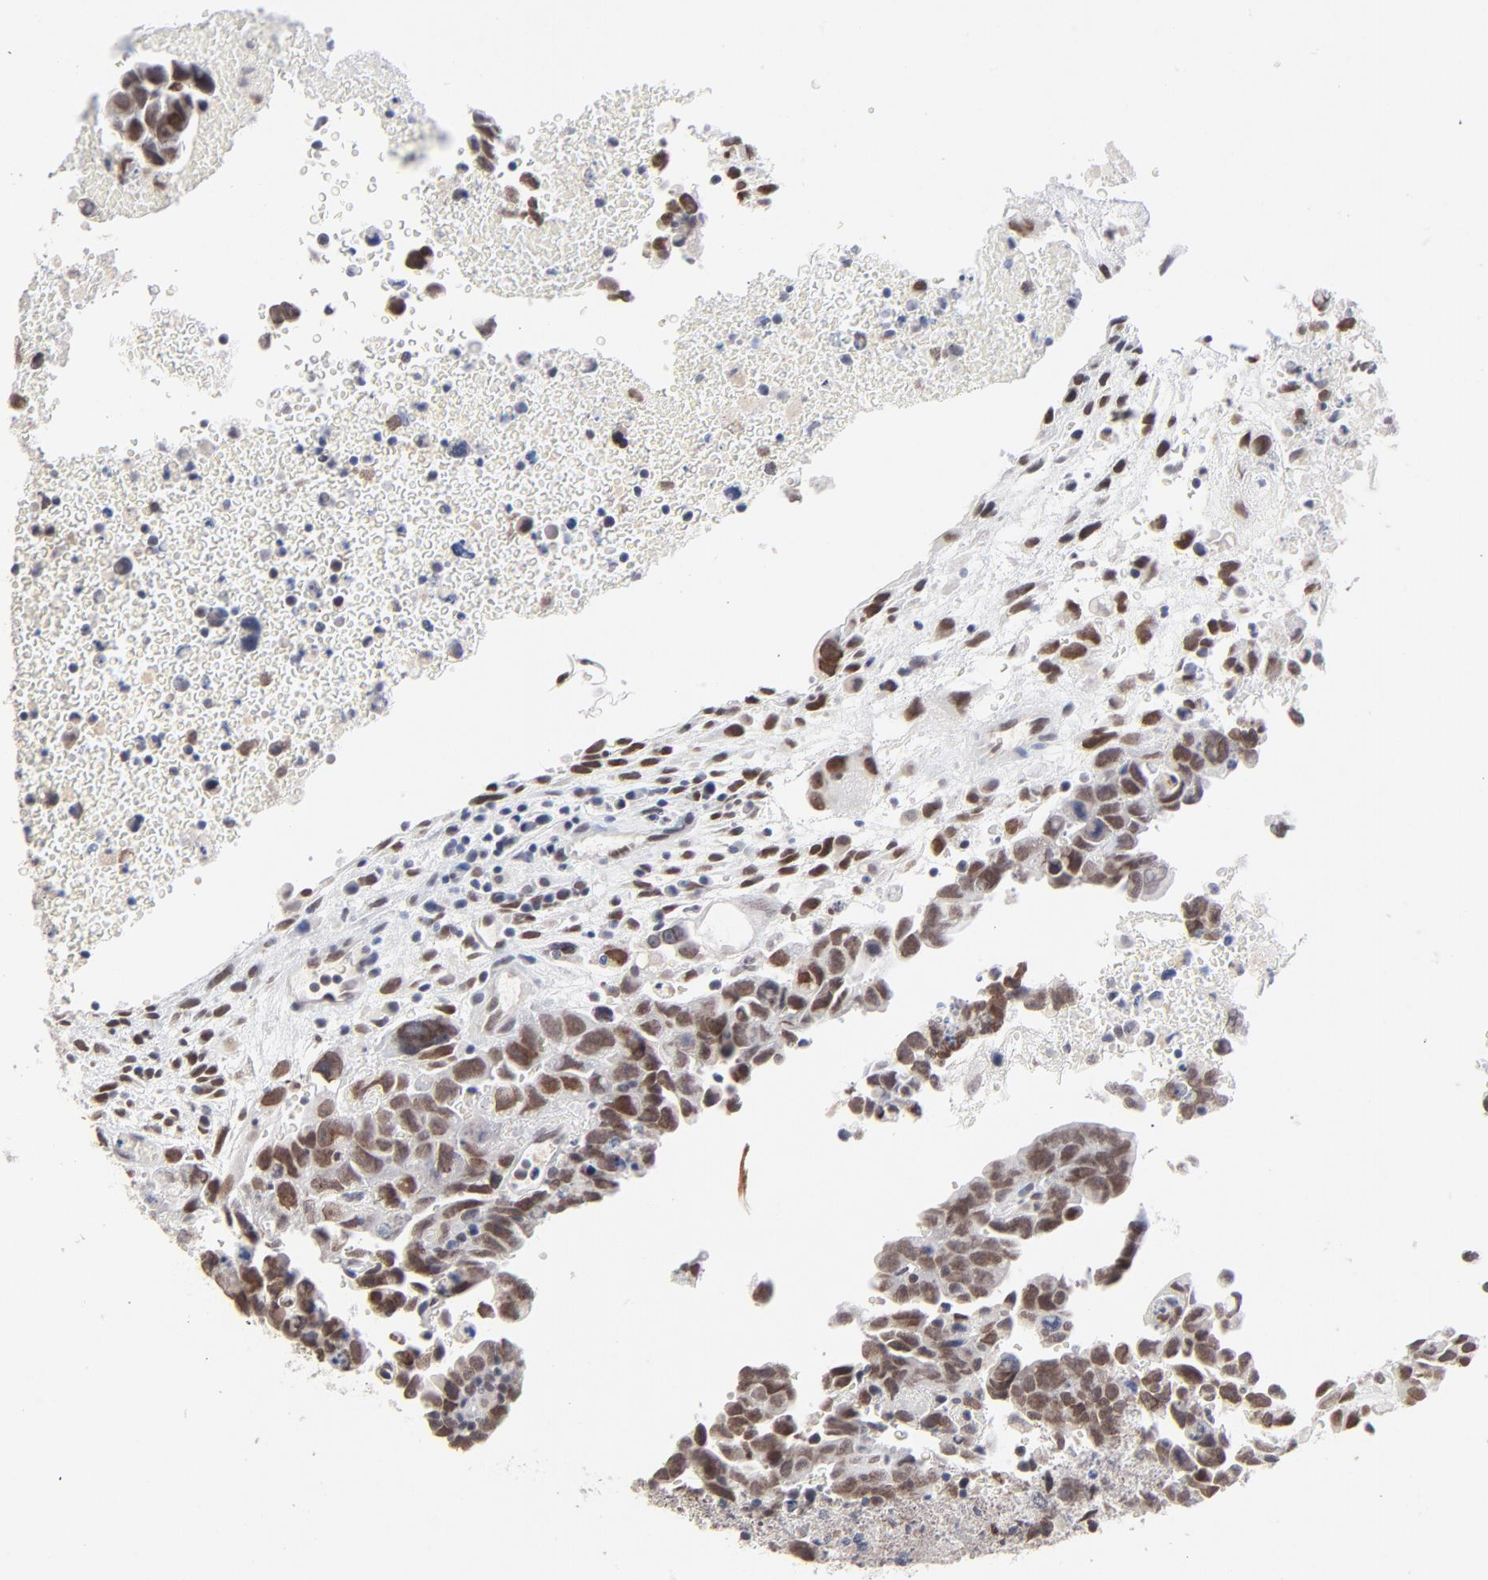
{"staining": {"intensity": "moderate", "quantity": ">75%", "location": "nuclear"}, "tissue": "testis cancer", "cell_type": "Tumor cells", "image_type": "cancer", "snomed": [{"axis": "morphology", "description": "Carcinoma, Embryonal, NOS"}, {"axis": "topography", "description": "Testis"}], "caption": "IHC staining of testis cancer, which displays medium levels of moderate nuclear expression in about >75% of tumor cells indicating moderate nuclear protein positivity. The staining was performed using DAB (brown) for protein detection and nuclei were counterstained in hematoxylin (blue).", "gene": "MBIP", "patient": {"sex": "male", "age": 28}}